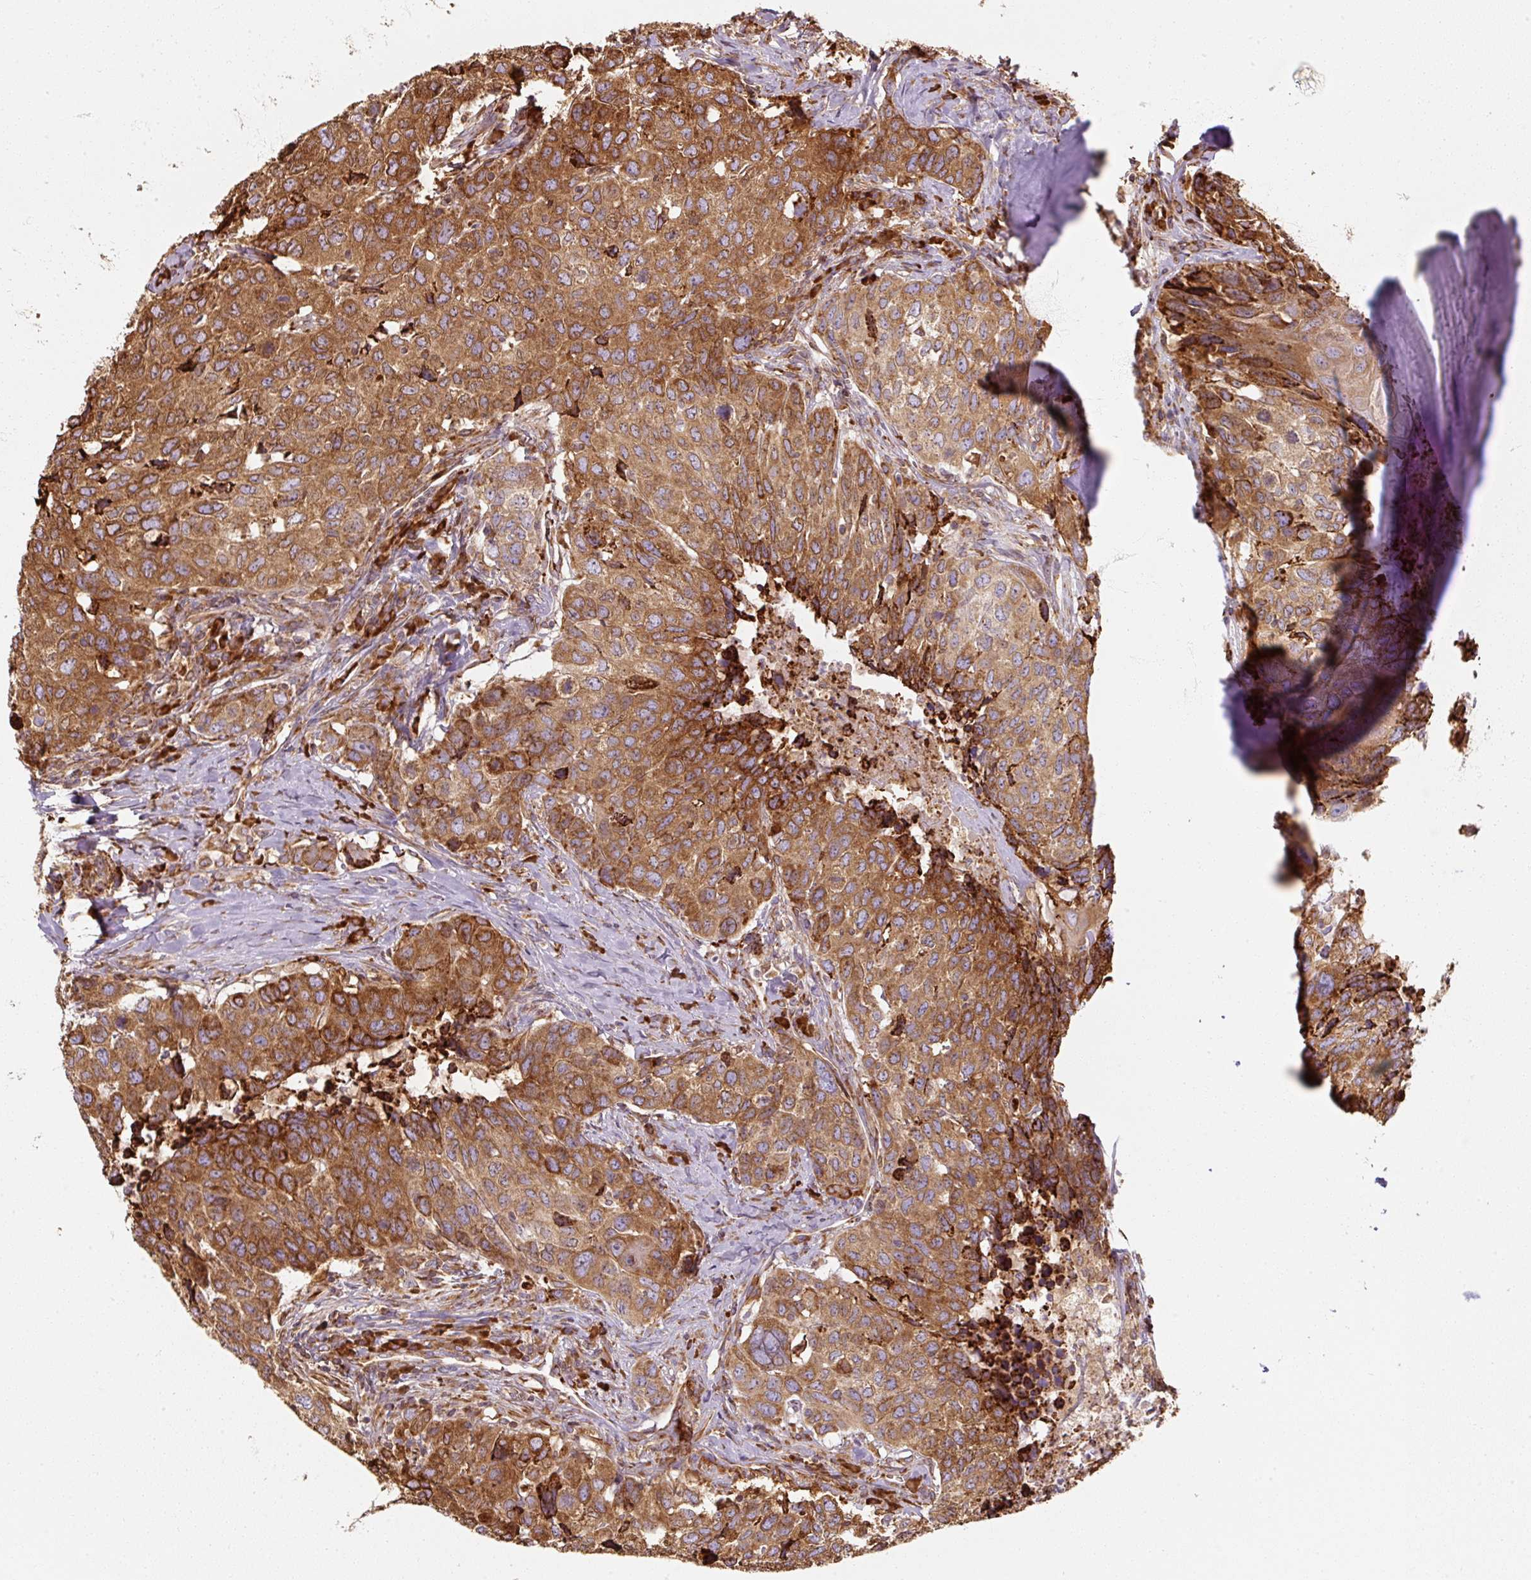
{"staining": {"intensity": "strong", "quantity": ">75%", "location": "cytoplasmic/membranous"}, "tissue": "head and neck cancer", "cell_type": "Tumor cells", "image_type": "cancer", "snomed": [{"axis": "morphology", "description": "Normal tissue, NOS"}, {"axis": "morphology", "description": "Squamous cell carcinoma, NOS"}, {"axis": "topography", "description": "Skeletal muscle"}, {"axis": "topography", "description": "Vascular tissue"}, {"axis": "topography", "description": "Peripheral nerve tissue"}, {"axis": "topography", "description": "Head-Neck"}], "caption": "This histopathology image demonstrates immunohistochemistry (IHC) staining of head and neck cancer, with high strong cytoplasmic/membranous staining in about >75% of tumor cells.", "gene": "PRKCSH", "patient": {"sex": "male", "age": 66}}